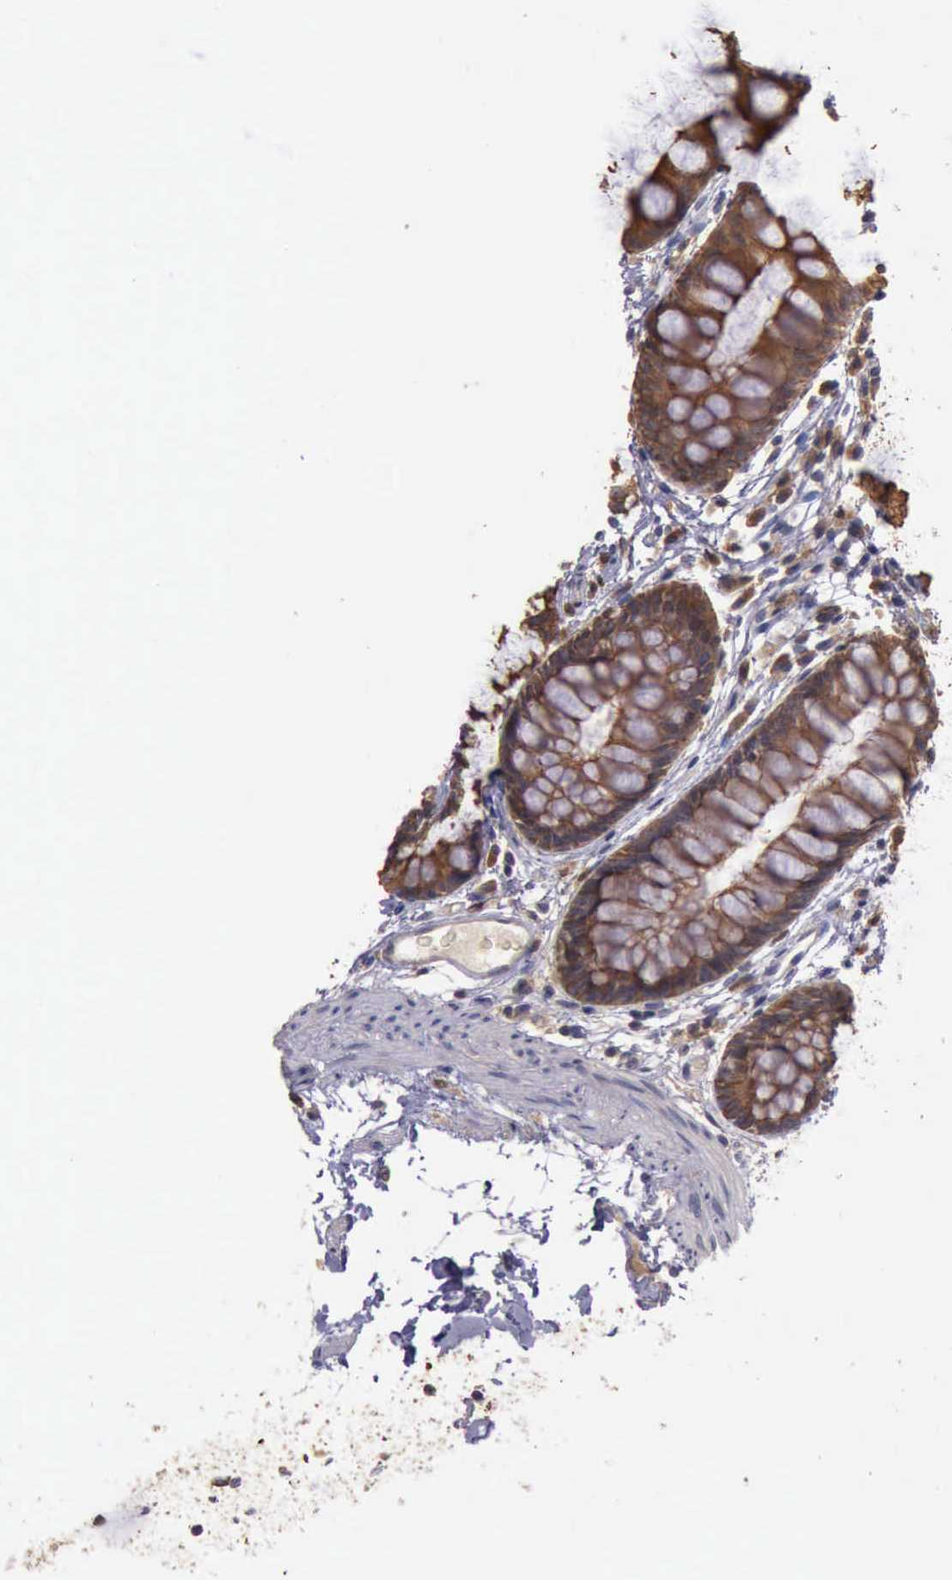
{"staining": {"intensity": "negative", "quantity": "none", "location": "none"}, "tissue": "colon", "cell_type": "Endothelial cells", "image_type": "normal", "snomed": [{"axis": "morphology", "description": "Normal tissue, NOS"}, {"axis": "topography", "description": "Smooth muscle"}, {"axis": "topography", "description": "Colon"}], "caption": "Immunohistochemistry (IHC) image of normal colon stained for a protein (brown), which reveals no expression in endothelial cells. (Brightfield microscopy of DAB immunohistochemistry (IHC) at high magnification).", "gene": "RAB39B", "patient": {"sex": "male", "age": 67}}